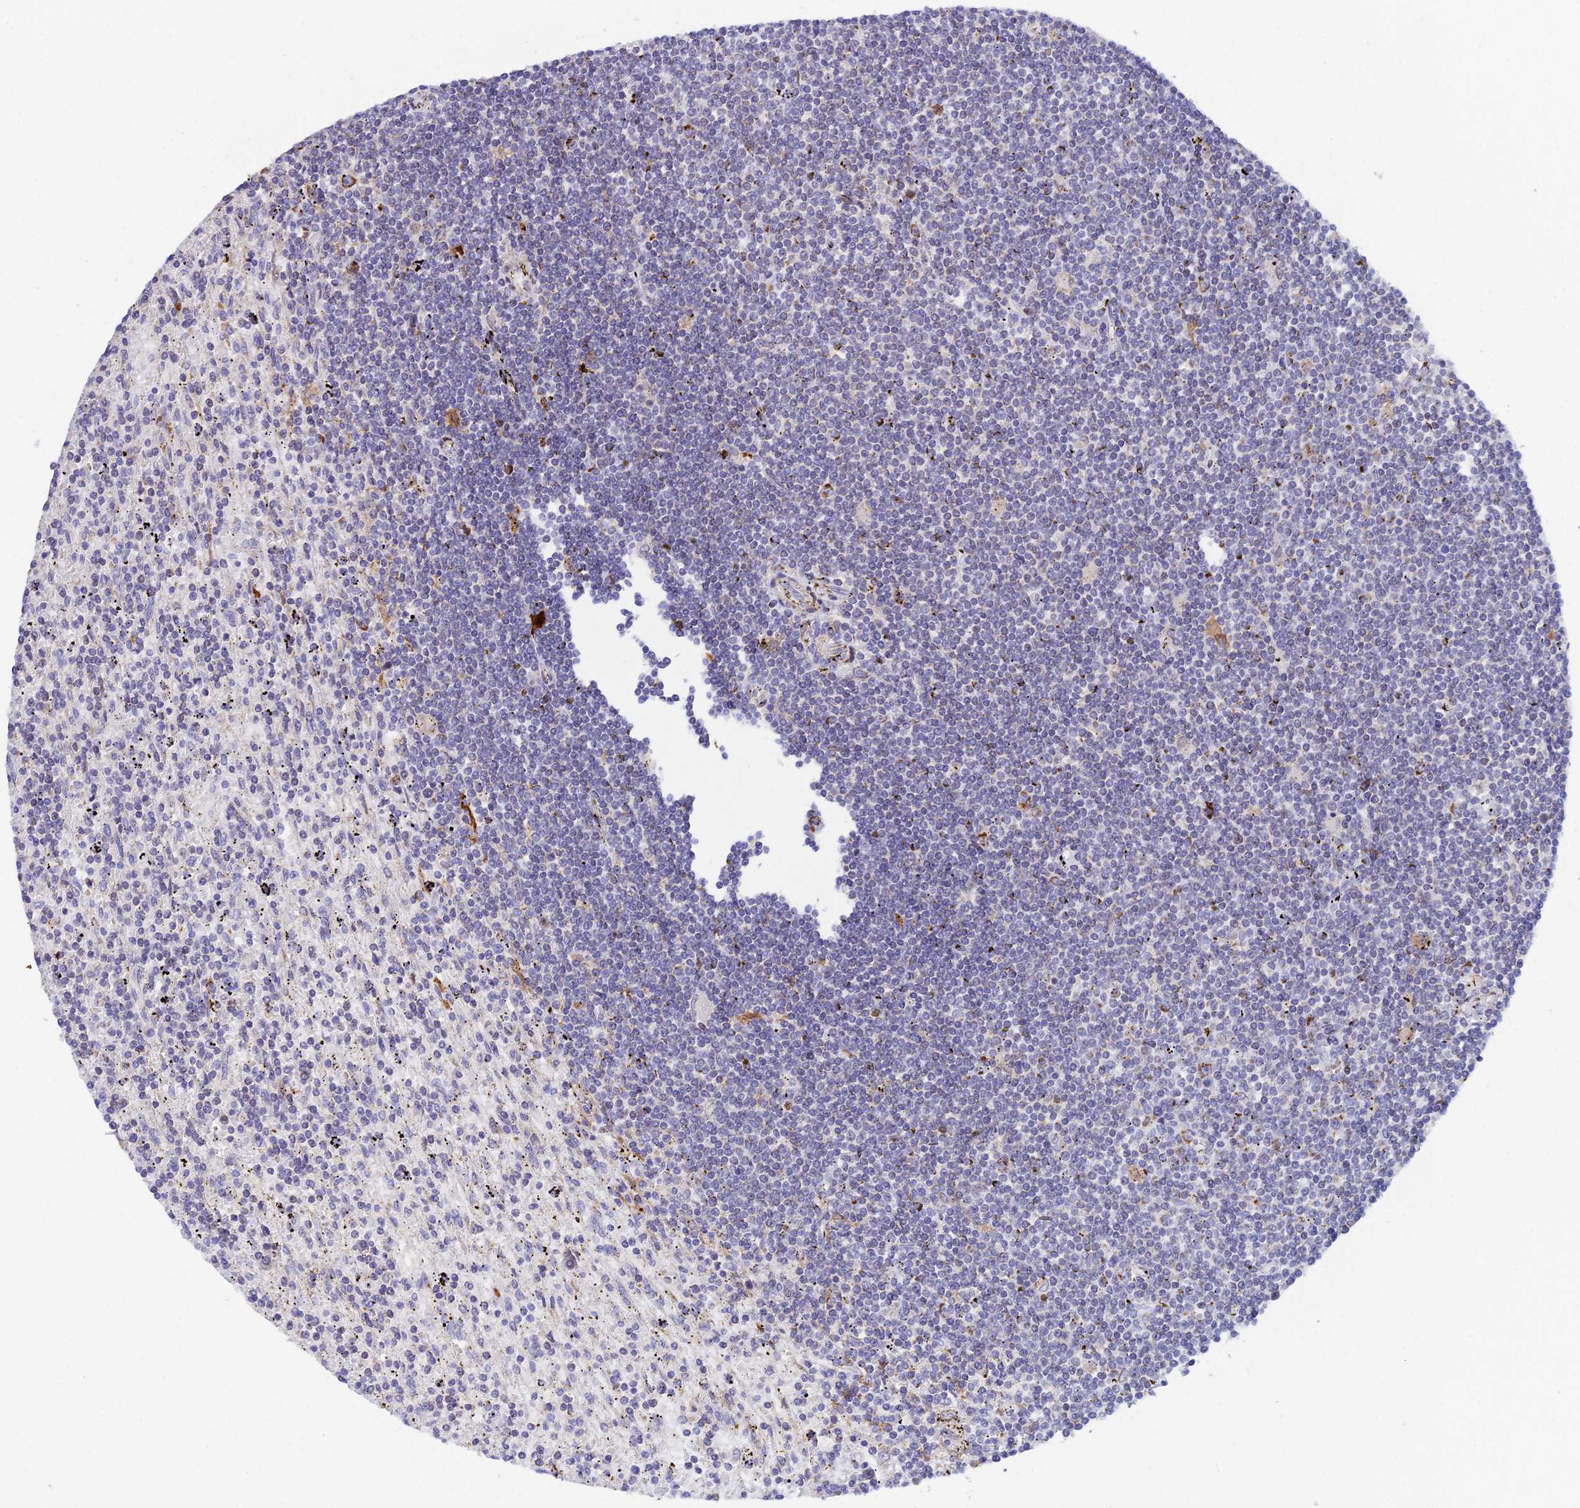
{"staining": {"intensity": "moderate", "quantity": ">75%", "location": "cytoplasmic/membranous"}, "tissue": "lymphoma", "cell_type": "Tumor cells", "image_type": "cancer", "snomed": [{"axis": "morphology", "description": "Malignant lymphoma, non-Hodgkin's type, Low grade"}, {"axis": "topography", "description": "Spleen"}], "caption": "Lymphoma stained with a brown dye shows moderate cytoplasmic/membranous positive staining in approximately >75% of tumor cells.", "gene": "CSPG4", "patient": {"sex": "male", "age": 76}}